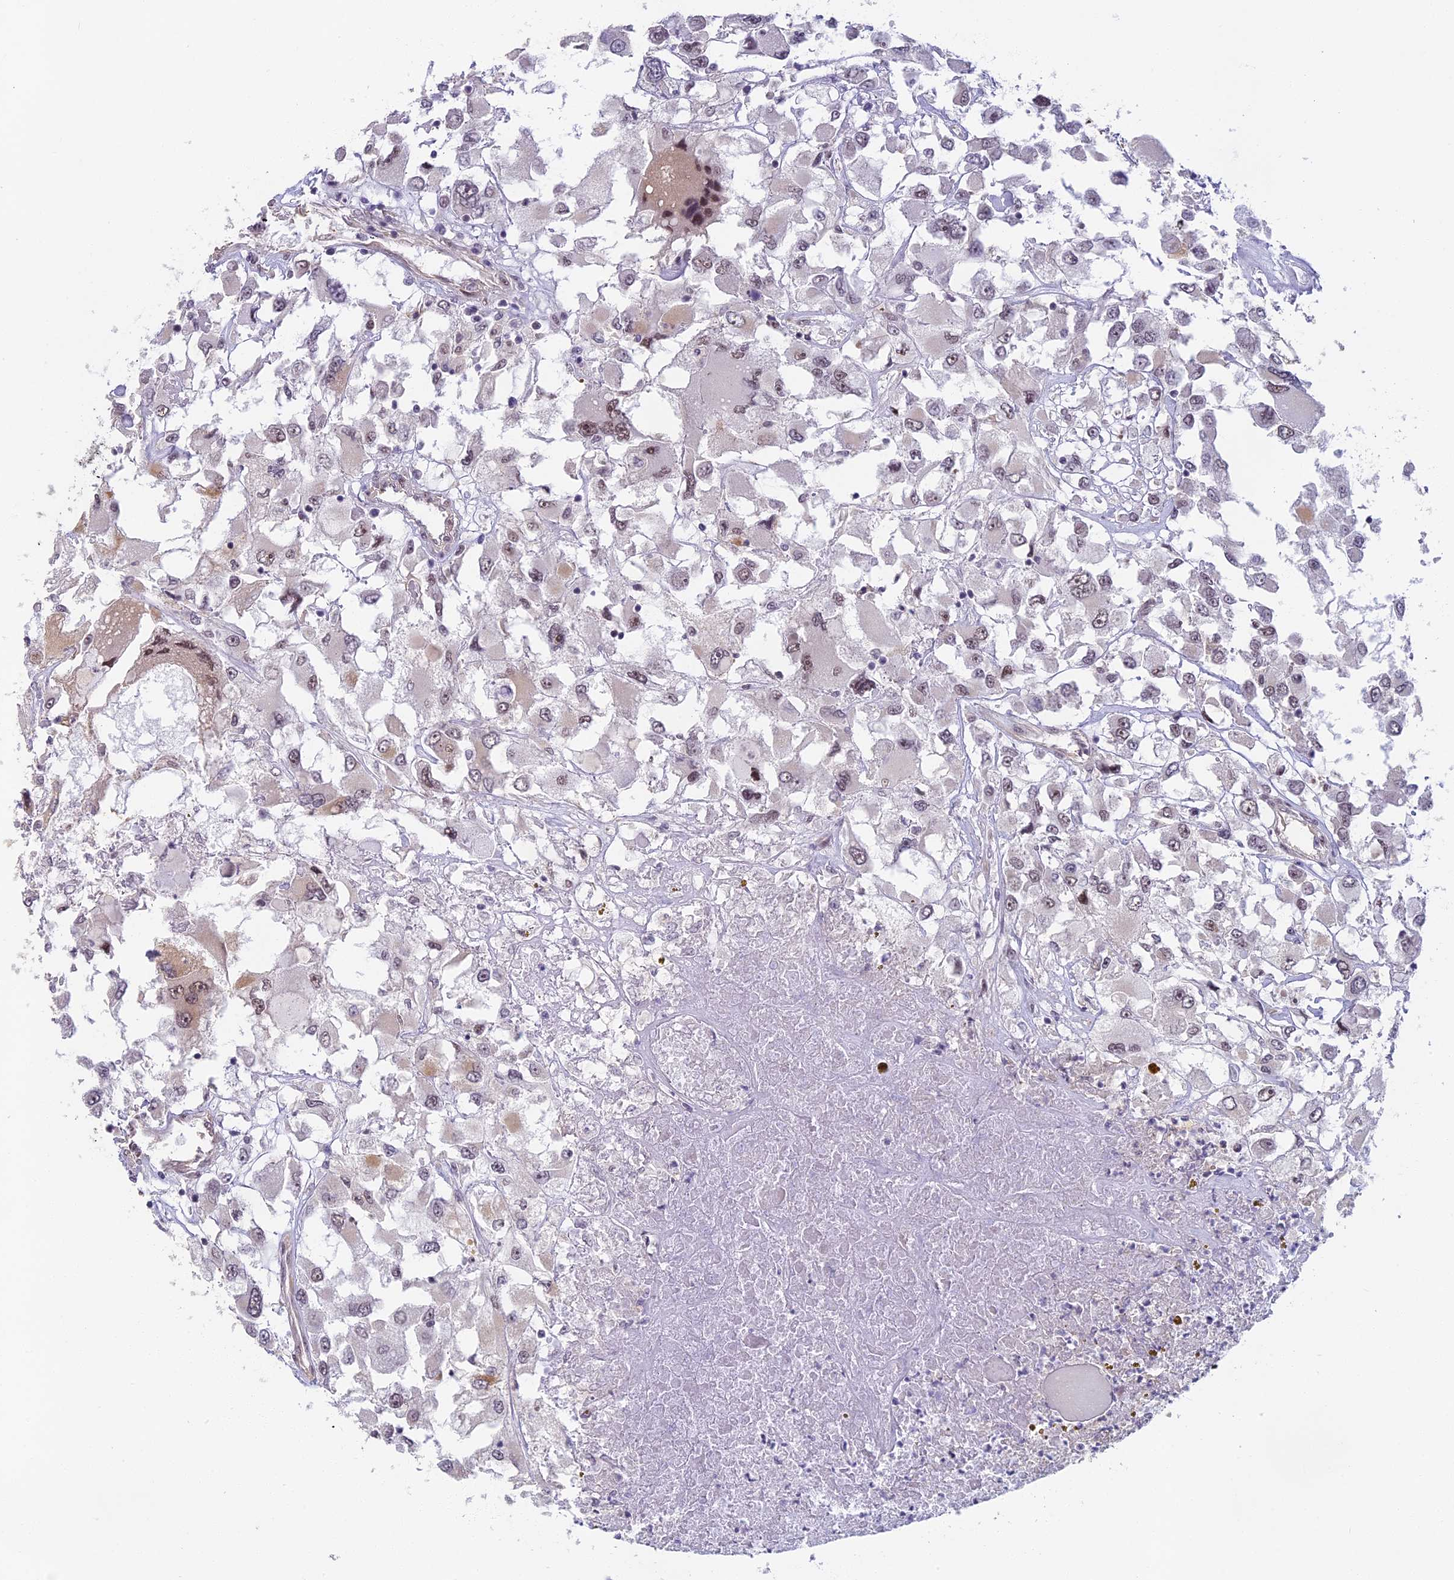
{"staining": {"intensity": "moderate", "quantity": "<25%", "location": "nuclear"}, "tissue": "renal cancer", "cell_type": "Tumor cells", "image_type": "cancer", "snomed": [{"axis": "morphology", "description": "Adenocarcinoma, NOS"}, {"axis": "topography", "description": "Kidney"}], "caption": "Human renal cancer (adenocarcinoma) stained with a protein marker reveals moderate staining in tumor cells.", "gene": "MORF4L1", "patient": {"sex": "female", "age": 52}}